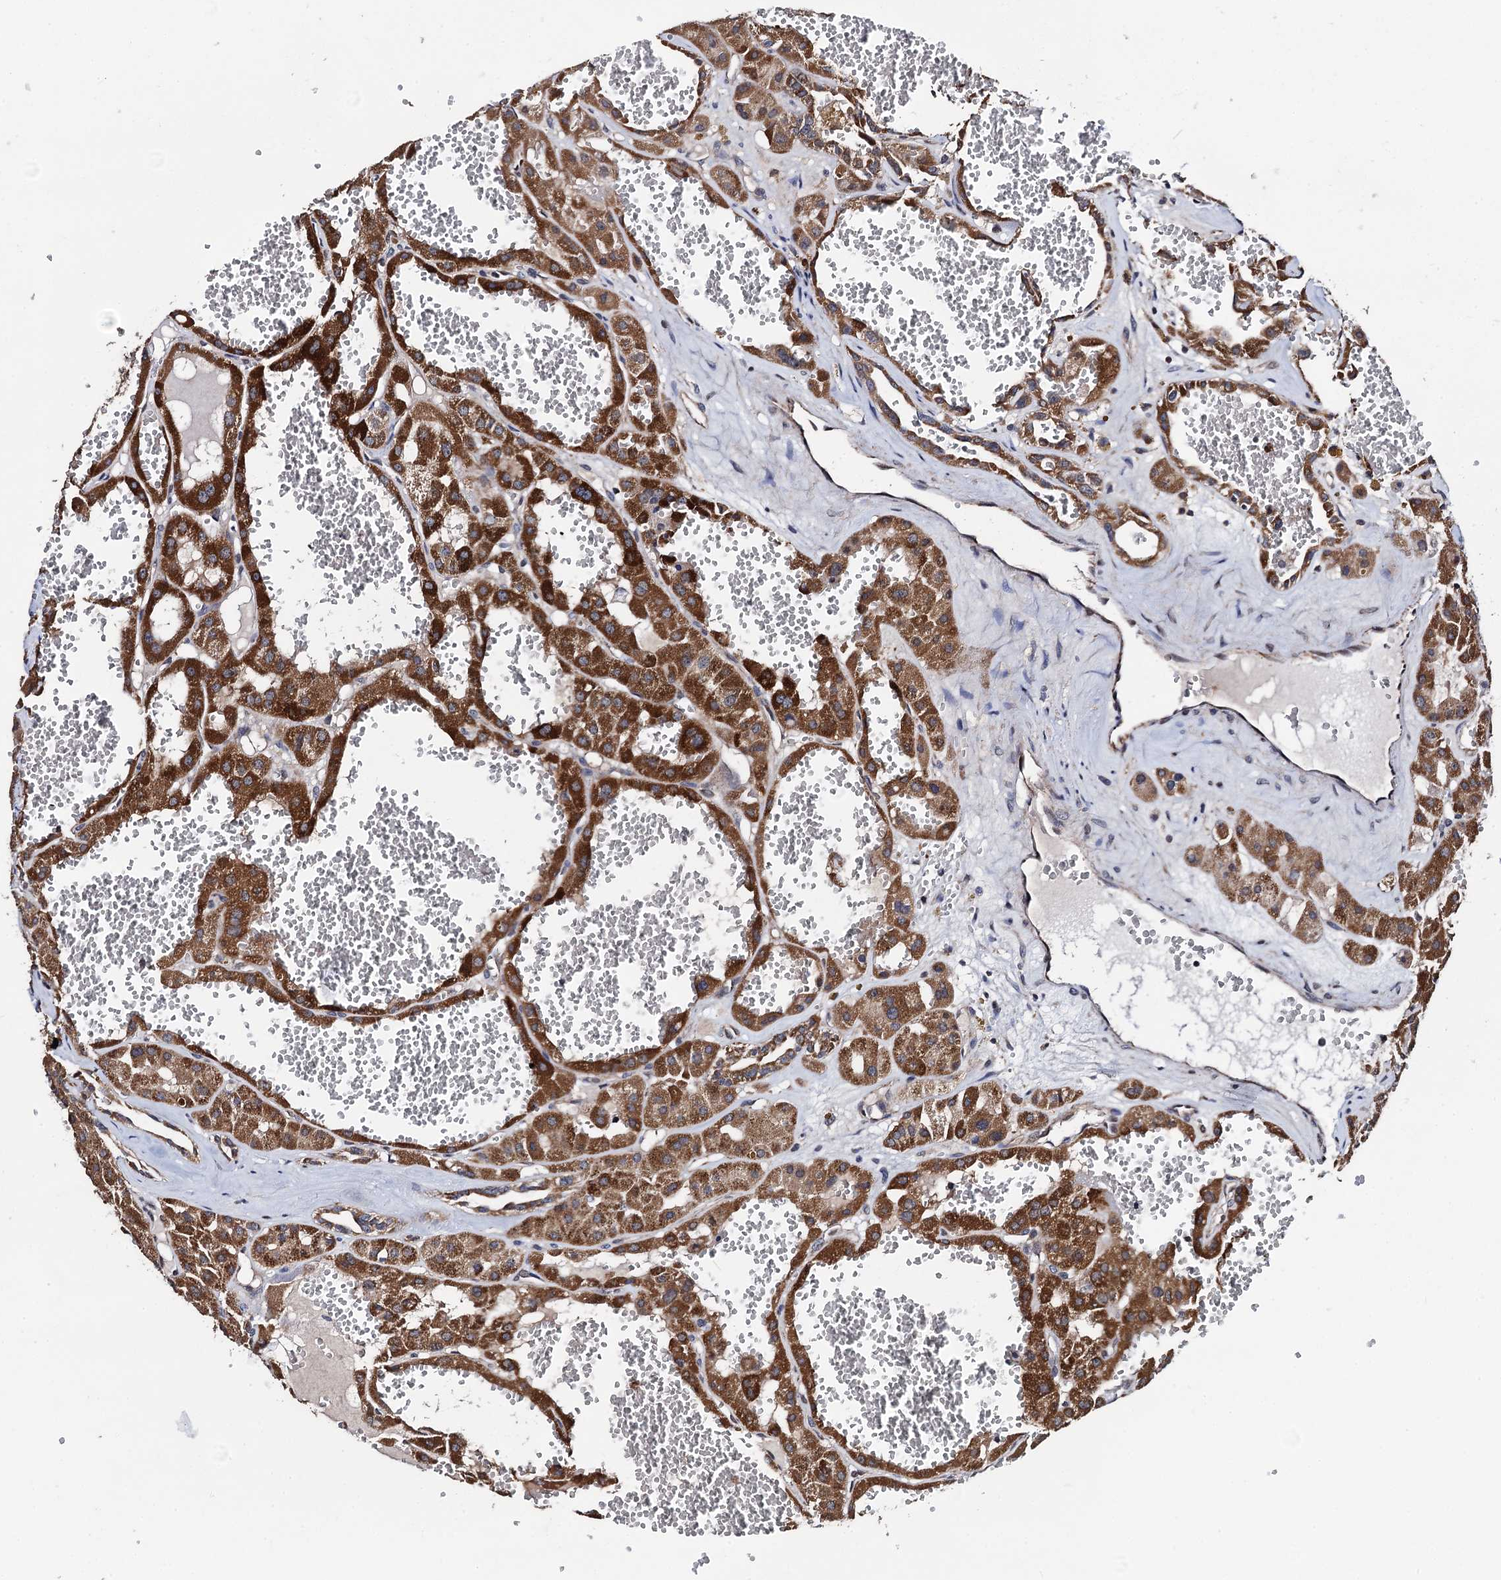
{"staining": {"intensity": "strong", "quantity": ">75%", "location": "cytoplasmic/membranous"}, "tissue": "renal cancer", "cell_type": "Tumor cells", "image_type": "cancer", "snomed": [{"axis": "morphology", "description": "Carcinoma, NOS"}, {"axis": "topography", "description": "Kidney"}], "caption": "Immunohistochemistry (DAB (3,3'-diaminobenzidine)) staining of human carcinoma (renal) exhibits strong cytoplasmic/membranous protein expression in approximately >75% of tumor cells. The protein is shown in brown color, while the nuclei are stained blue.", "gene": "PTCD3", "patient": {"sex": "female", "age": 75}}